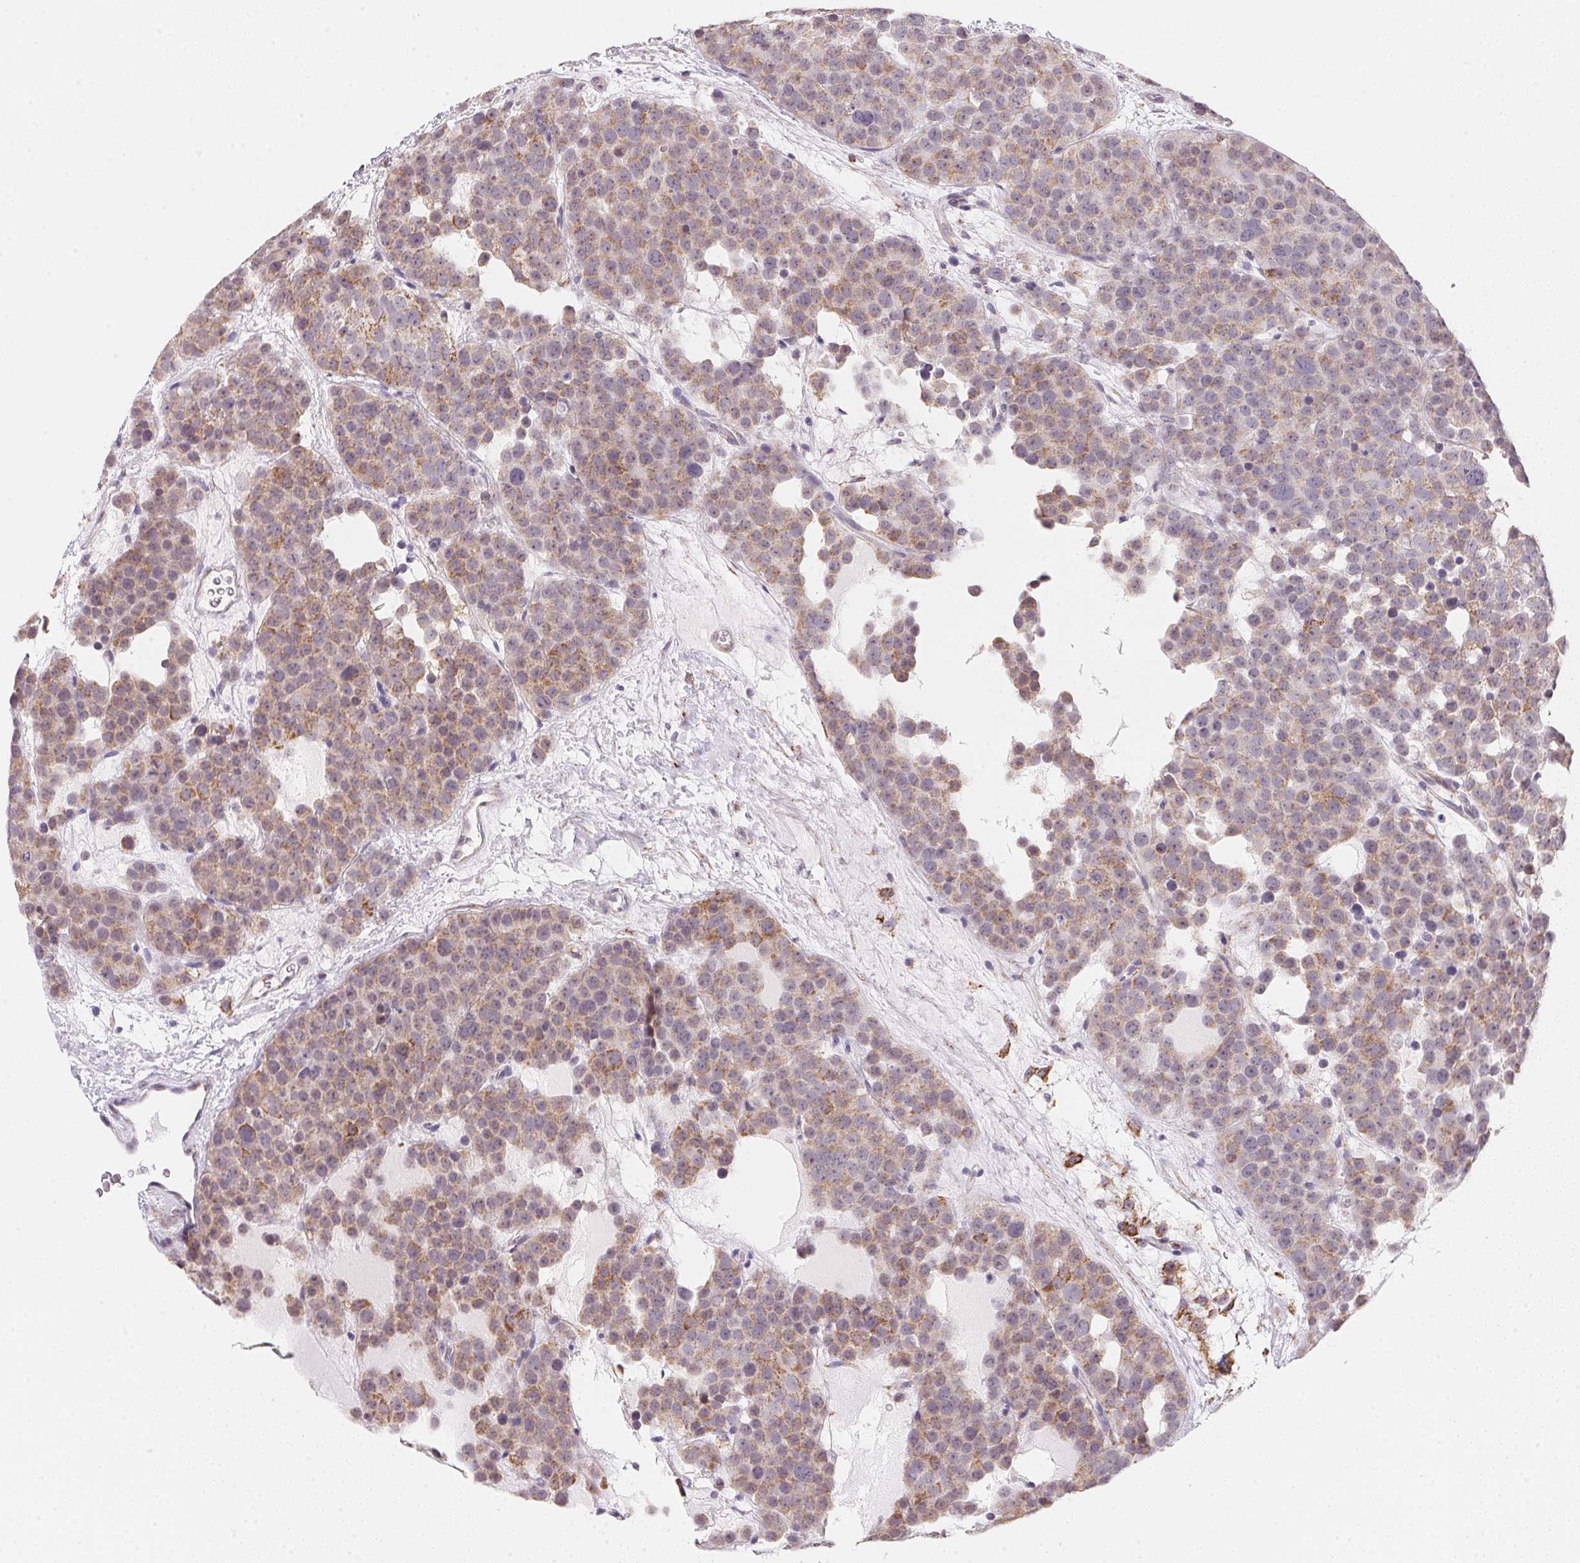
{"staining": {"intensity": "weak", "quantity": ">75%", "location": "cytoplasmic/membranous"}, "tissue": "testis cancer", "cell_type": "Tumor cells", "image_type": "cancer", "snomed": [{"axis": "morphology", "description": "Seminoma, NOS"}, {"axis": "topography", "description": "Testis"}], "caption": "Immunohistochemical staining of testis seminoma demonstrates low levels of weak cytoplasmic/membranous protein expression in approximately >75% of tumor cells.", "gene": "GIPC2", "patient": {"sex": "male", "age": 71}}